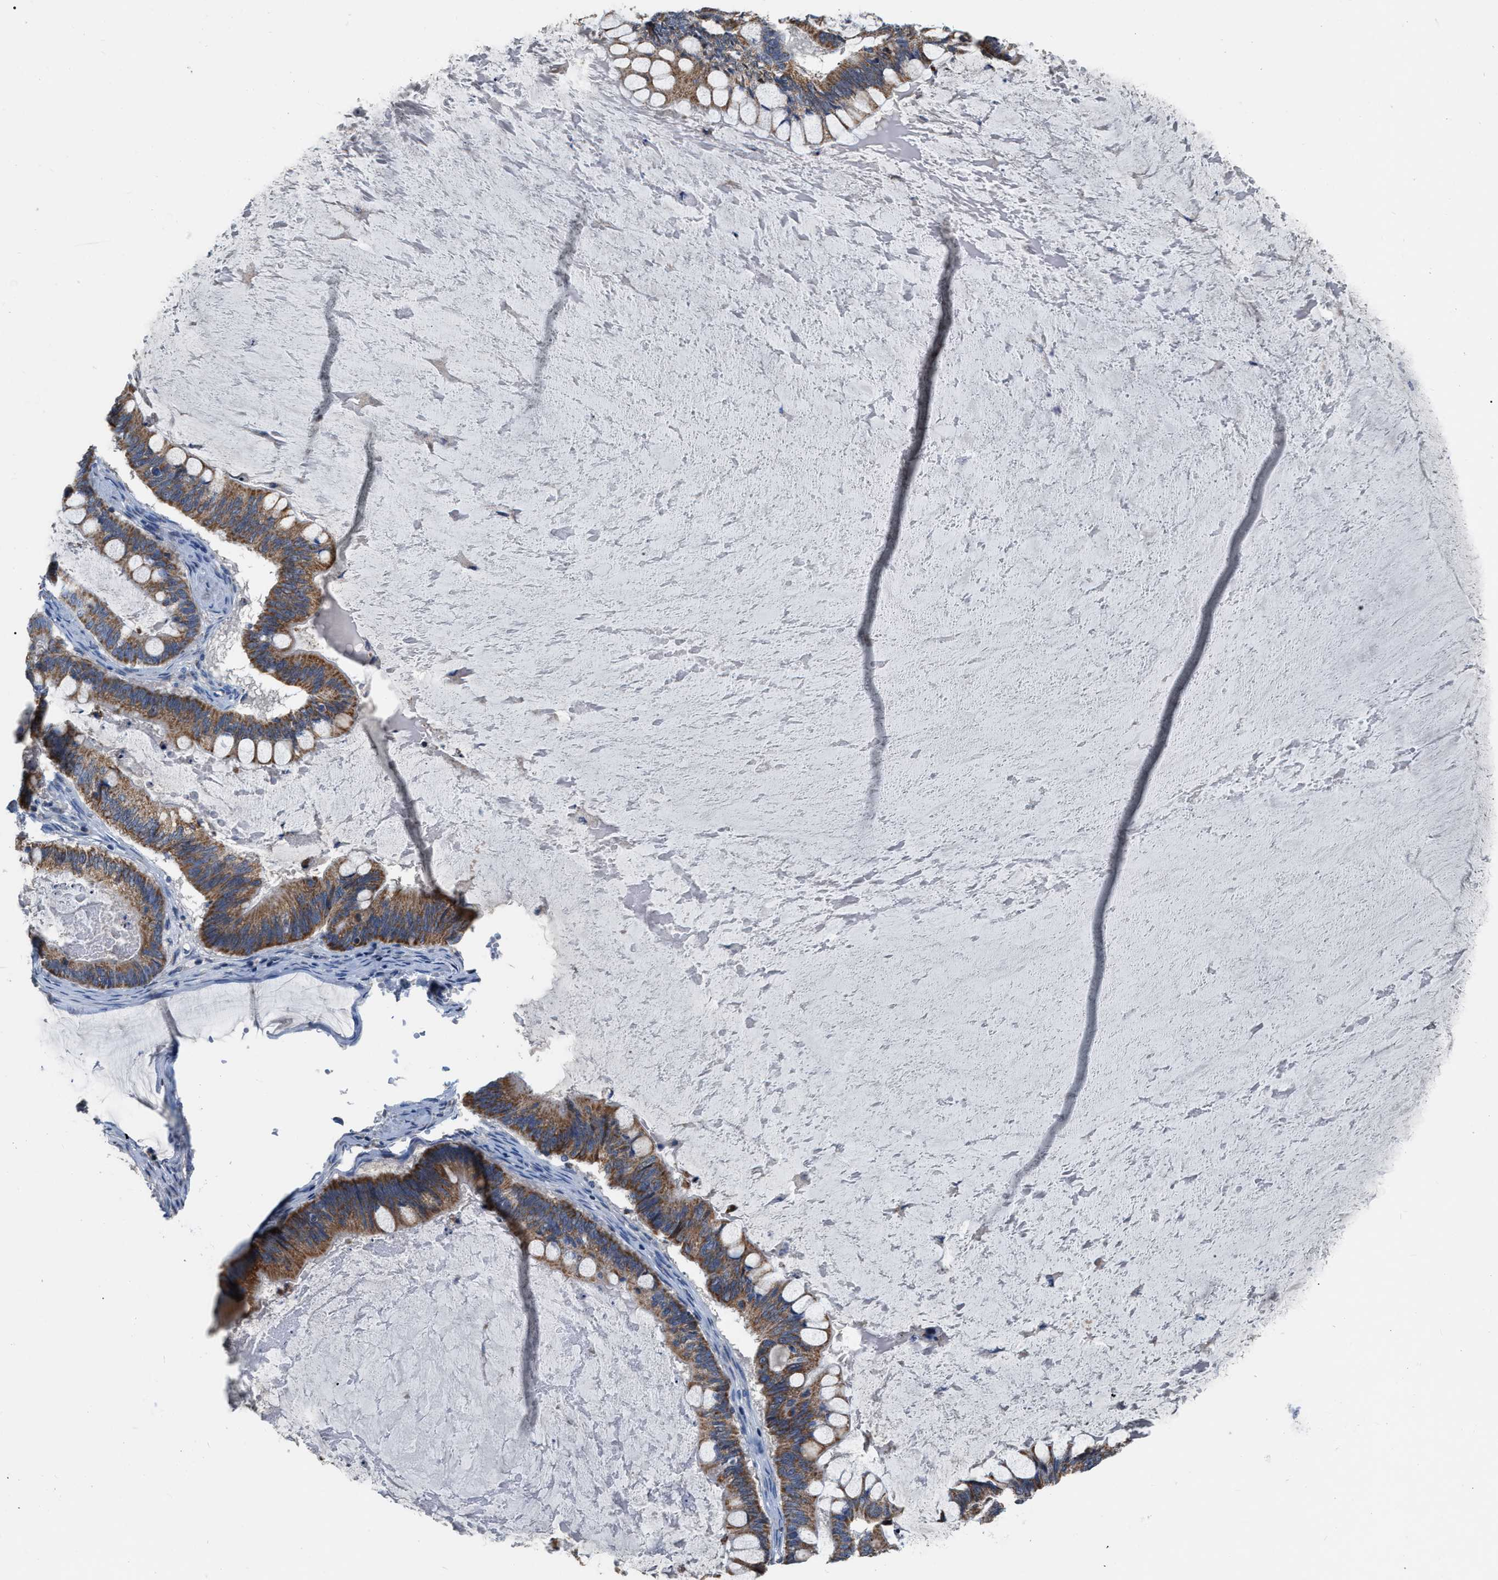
{"staining": {"intensity": "moderate", "quantity": ">75%", "location": "cytoplasmic/membranous"}, "tissue": "ovarian cancer", "cell_type": "Tumor cells", "image_type": "cancer", "snomed": [{"axis": "morphology", "description": "Cystadenocarcinoma, mucinous, NOS"}, {"axis": "topography", "description": "Ovary"}], "caption": "An immunohistochemistry image of tumor tissue is shown. Protein staining in brown labels moderate cytoplasmic/membranous positivity in ovarian mucinous cystadenocarcinoma within tumor cells.", "gene": "DDX56", "patient": {"sex": "female", "age": 61}}